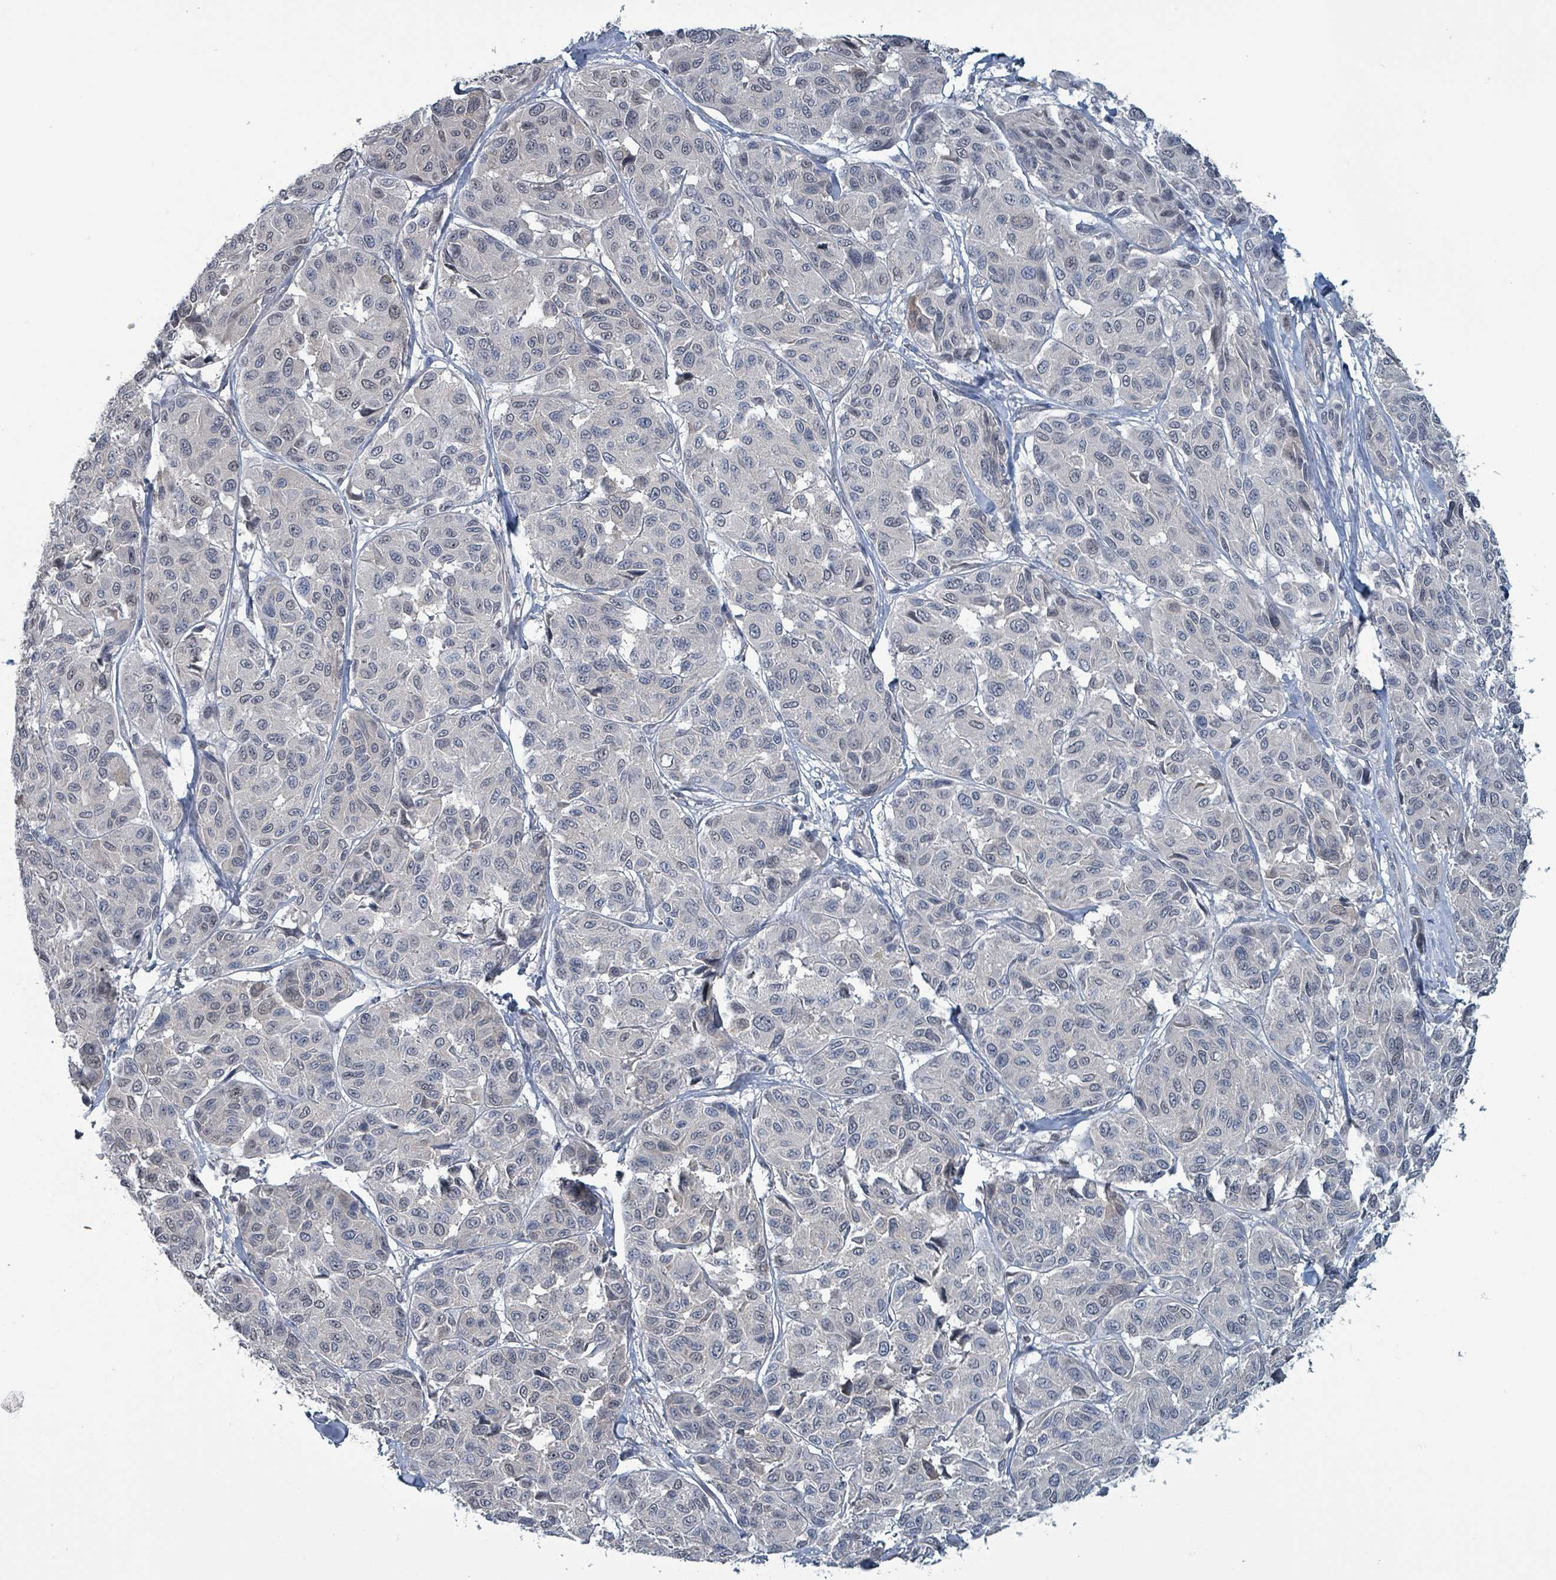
{"staining": {"intensity": "negative", "quantity": "none", "location": "none"}, "tissue": "melanoma", "cell_type": "Tumor cells", "image_type": "cancer", "snomed": [{"axis": "morphology", "description": "Malignant melanoma, NOS"}, {"axis": "topography", "description": "Skin"}], "caption": "Melanoma stained for a protein using immunohistochemistry (IHC) displays no staining tumor cells.", "gene": "BIVM", "patient": {"sex": "female", "age": 66}}